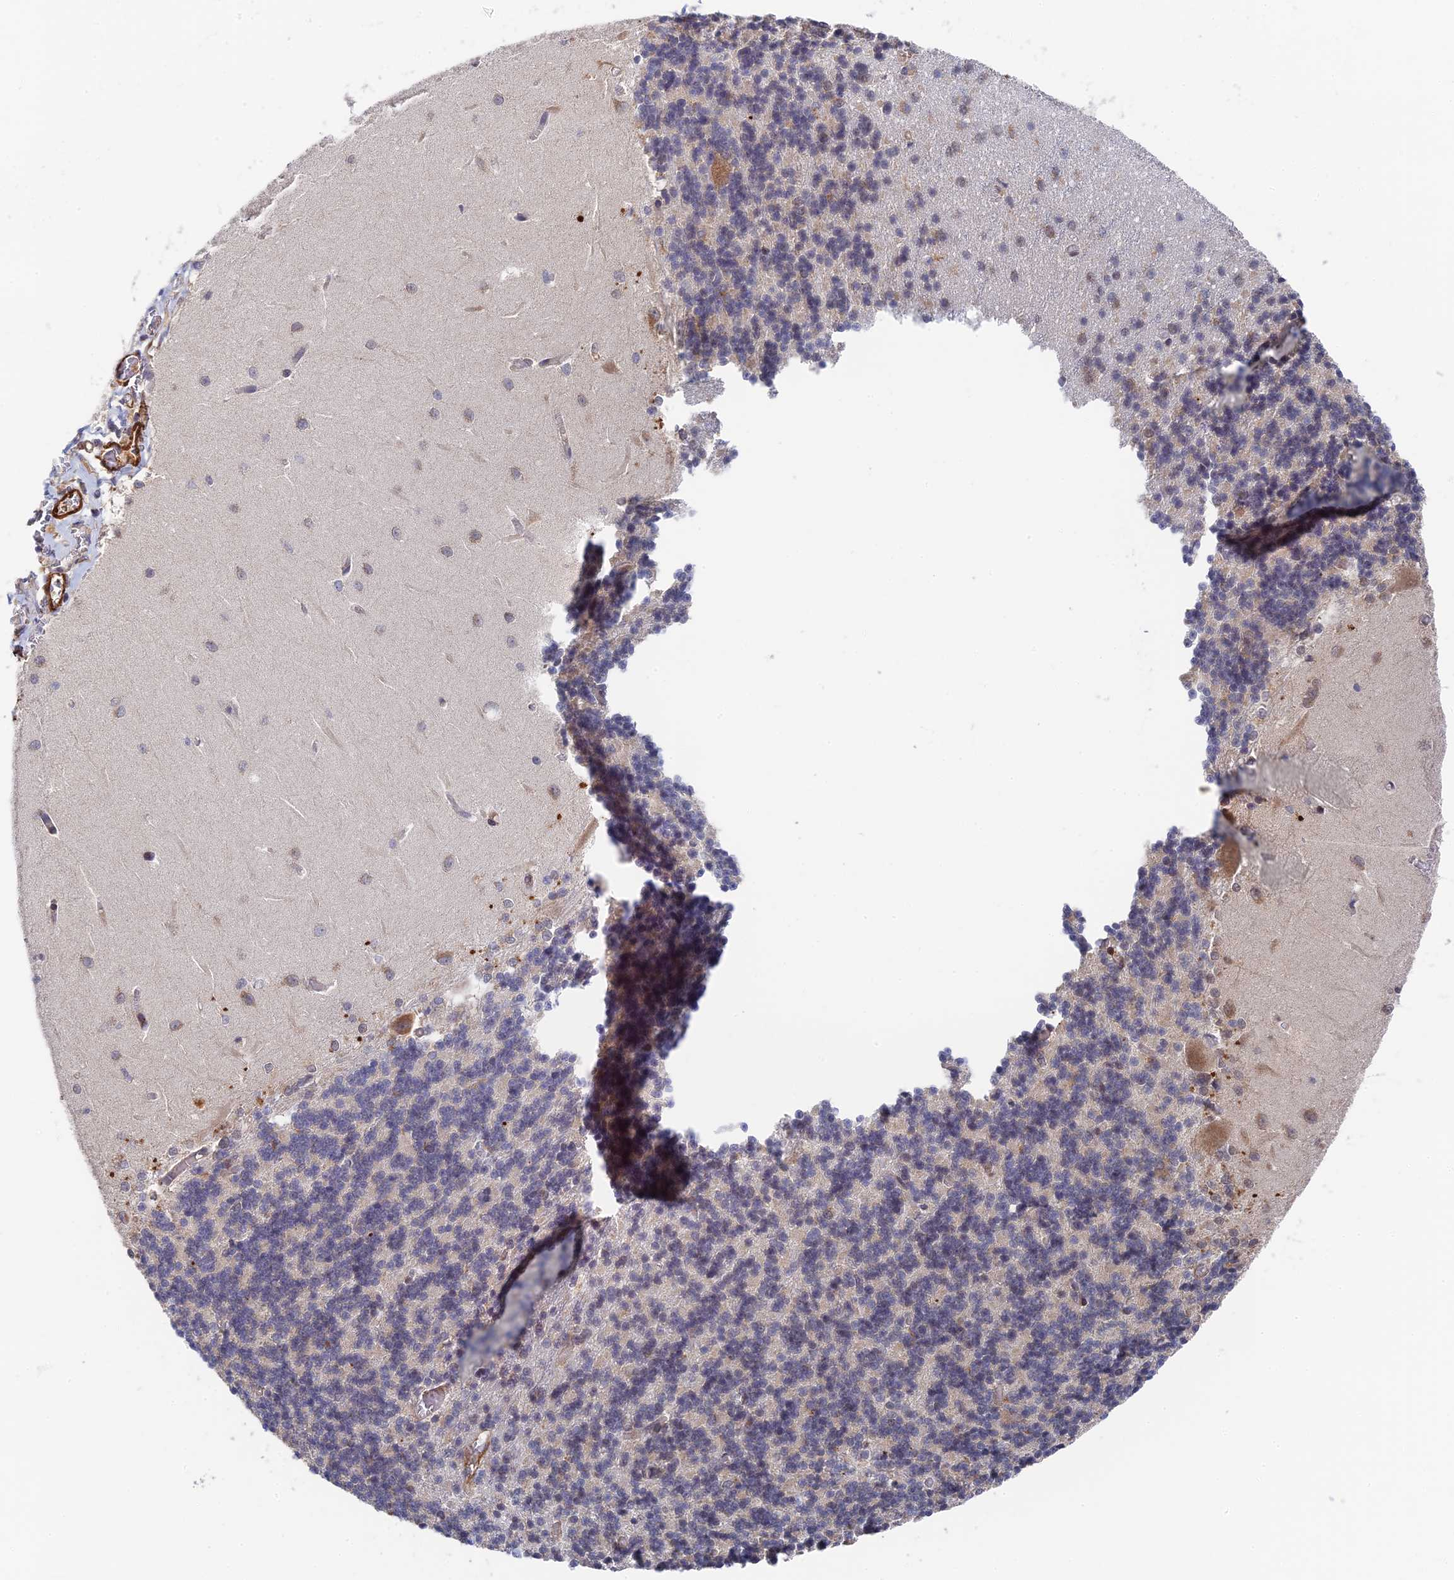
{"staining": {"intensity": "negative", "quantity": "none", "location": "none"}, "tissue": "cerebellum", "cell_type": "Cells in granular layer", "image_type": "normal", "snomed": [{"axis": "morphology", "description": "Normal tissue, NOS"}, {"axis": "topography", "description": "Cerebellum"}], "caption": "Cells in granular layer are negative for brown protein staining in unremarkable cerebellum. (DAB (3,3'-diaminobenzidine) IHC with hematoxylin counter stain).", "gene": "ZNF320", "patient": {"sex": "male", "age": 37}}